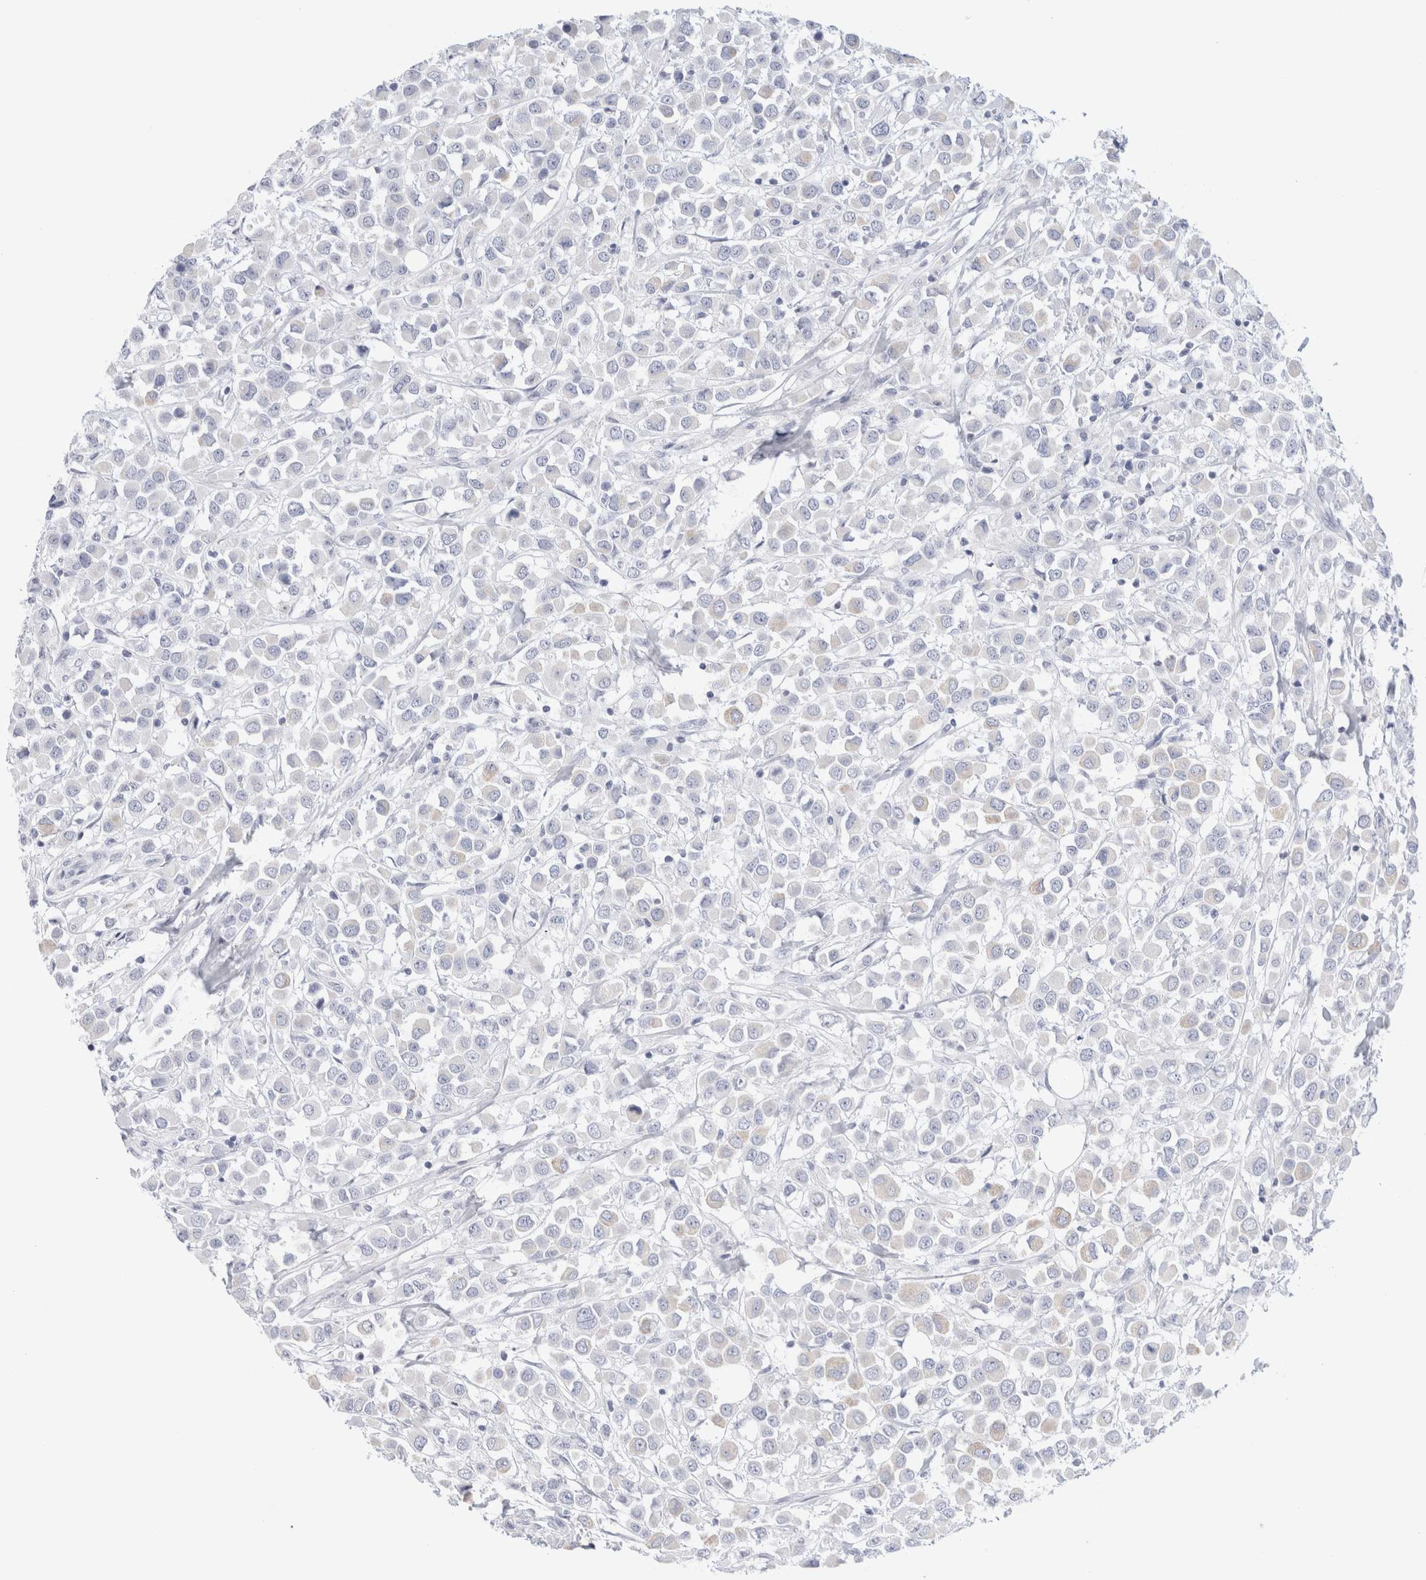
{"staining": {"intensity": "negative", "quantity": "none", "location": "none"}, "tissue": "breast cancer", "cell_type": "Tumor cells", "image_type": "cancer", "snomed": [{"axis": "morphology", "description": "Duct carcinoma"}, {"axis": "topography", "description": "Breast"}], "caption": "IHC of human breast cancer shows no staining in tumor cells. (DAB IHC with hematoxylin counter stain).", "gene": "ECHDC2", "patient": {"sex": "female", "age": 61}}